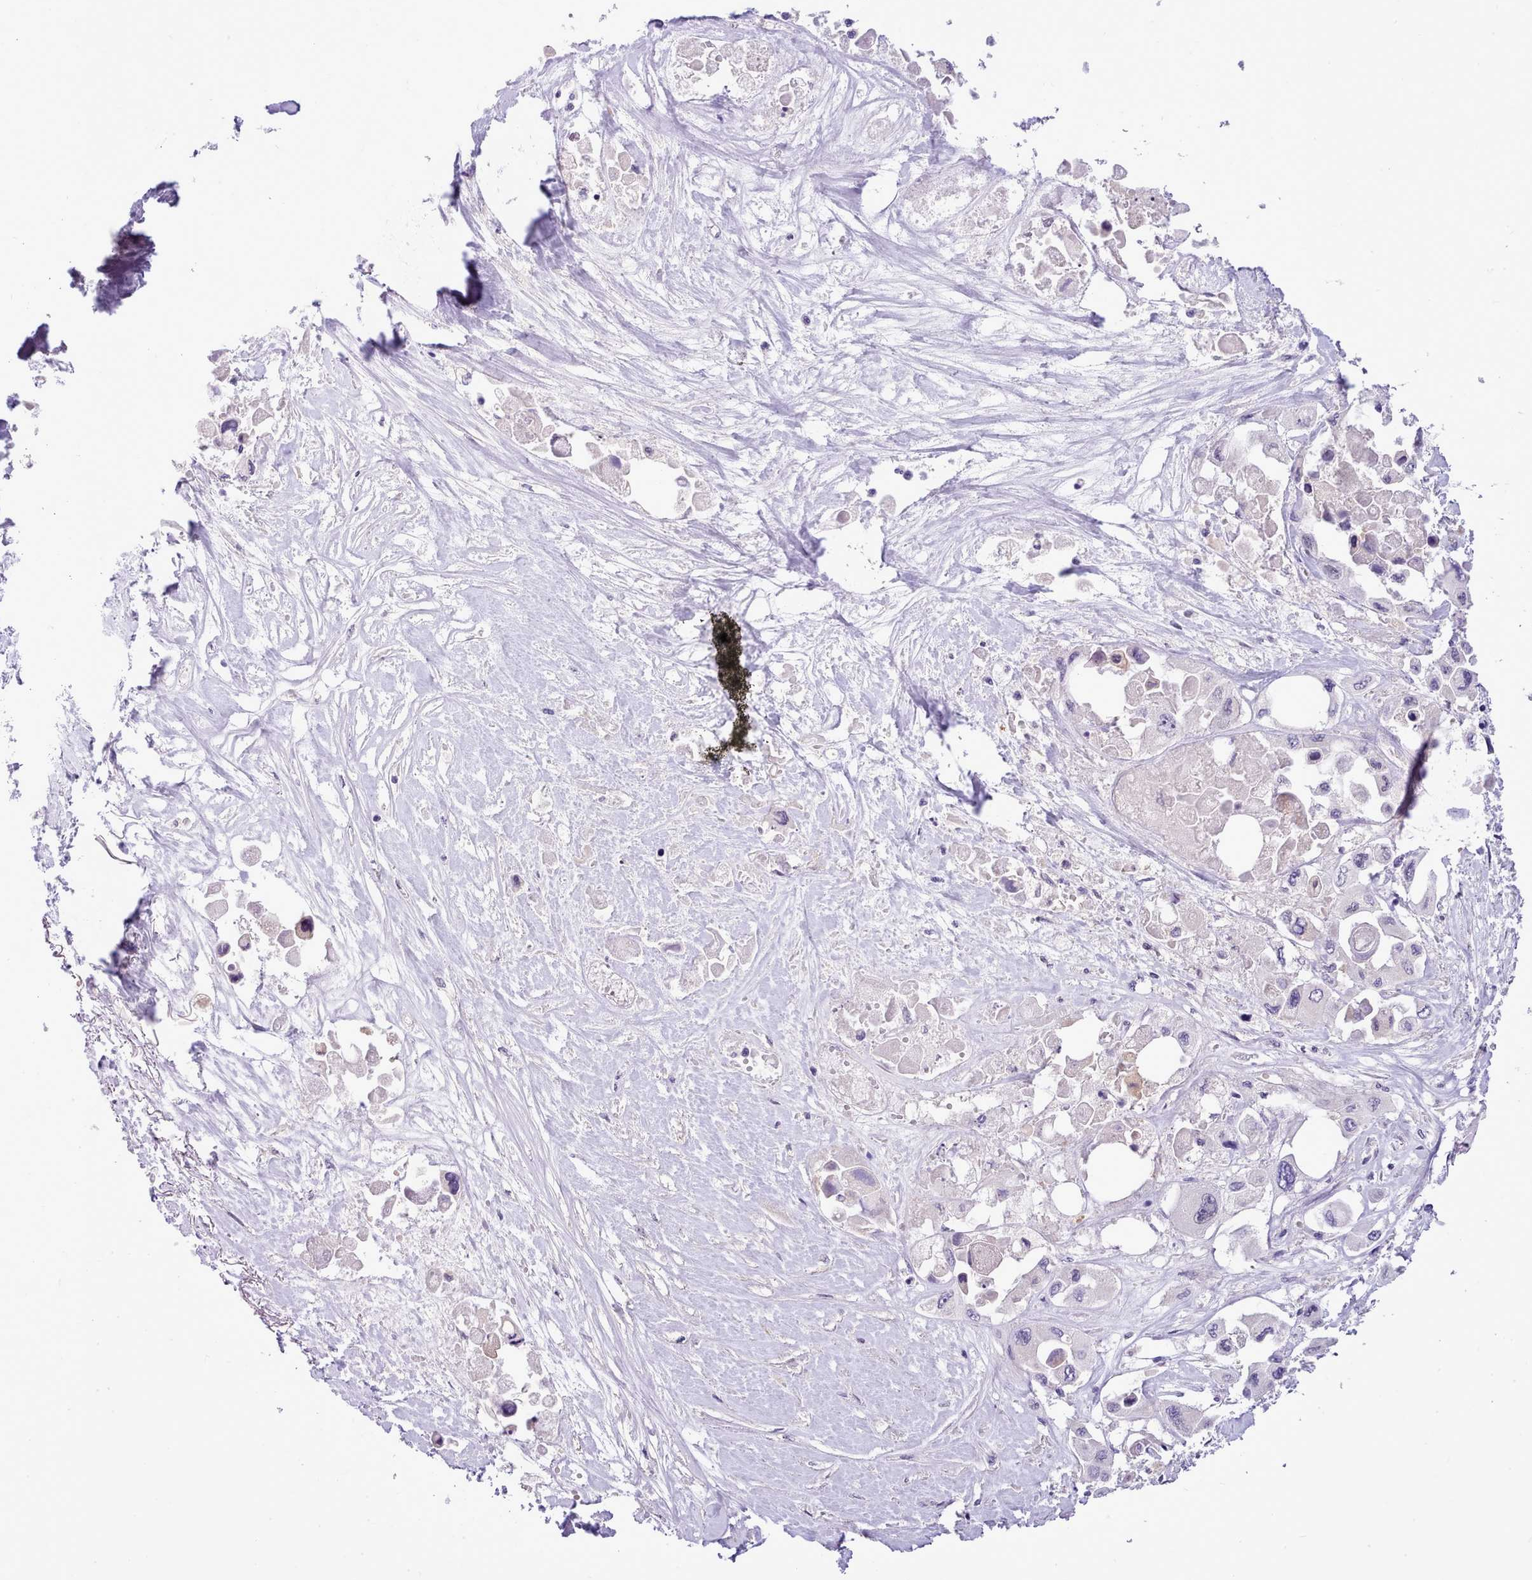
{"staining": {"intensity": "negative", "quantity": "none", "location": "none"}, "tissue": "pancreatic cancer", "cell_type": "Tumor cells", "image_type": "cancer", "snomed": [{"axis": "morphology", "description": "Adenocarcinoma, NOS"}, {"axis": "topography", "description": "Pancreas"}], "caption": "Pancreatic cancer was stained to show a protein in brown. There is no significant positivity in tumor cells.", "gene": "HOXB7", "patient": {"sex": "male", "age": 92}}